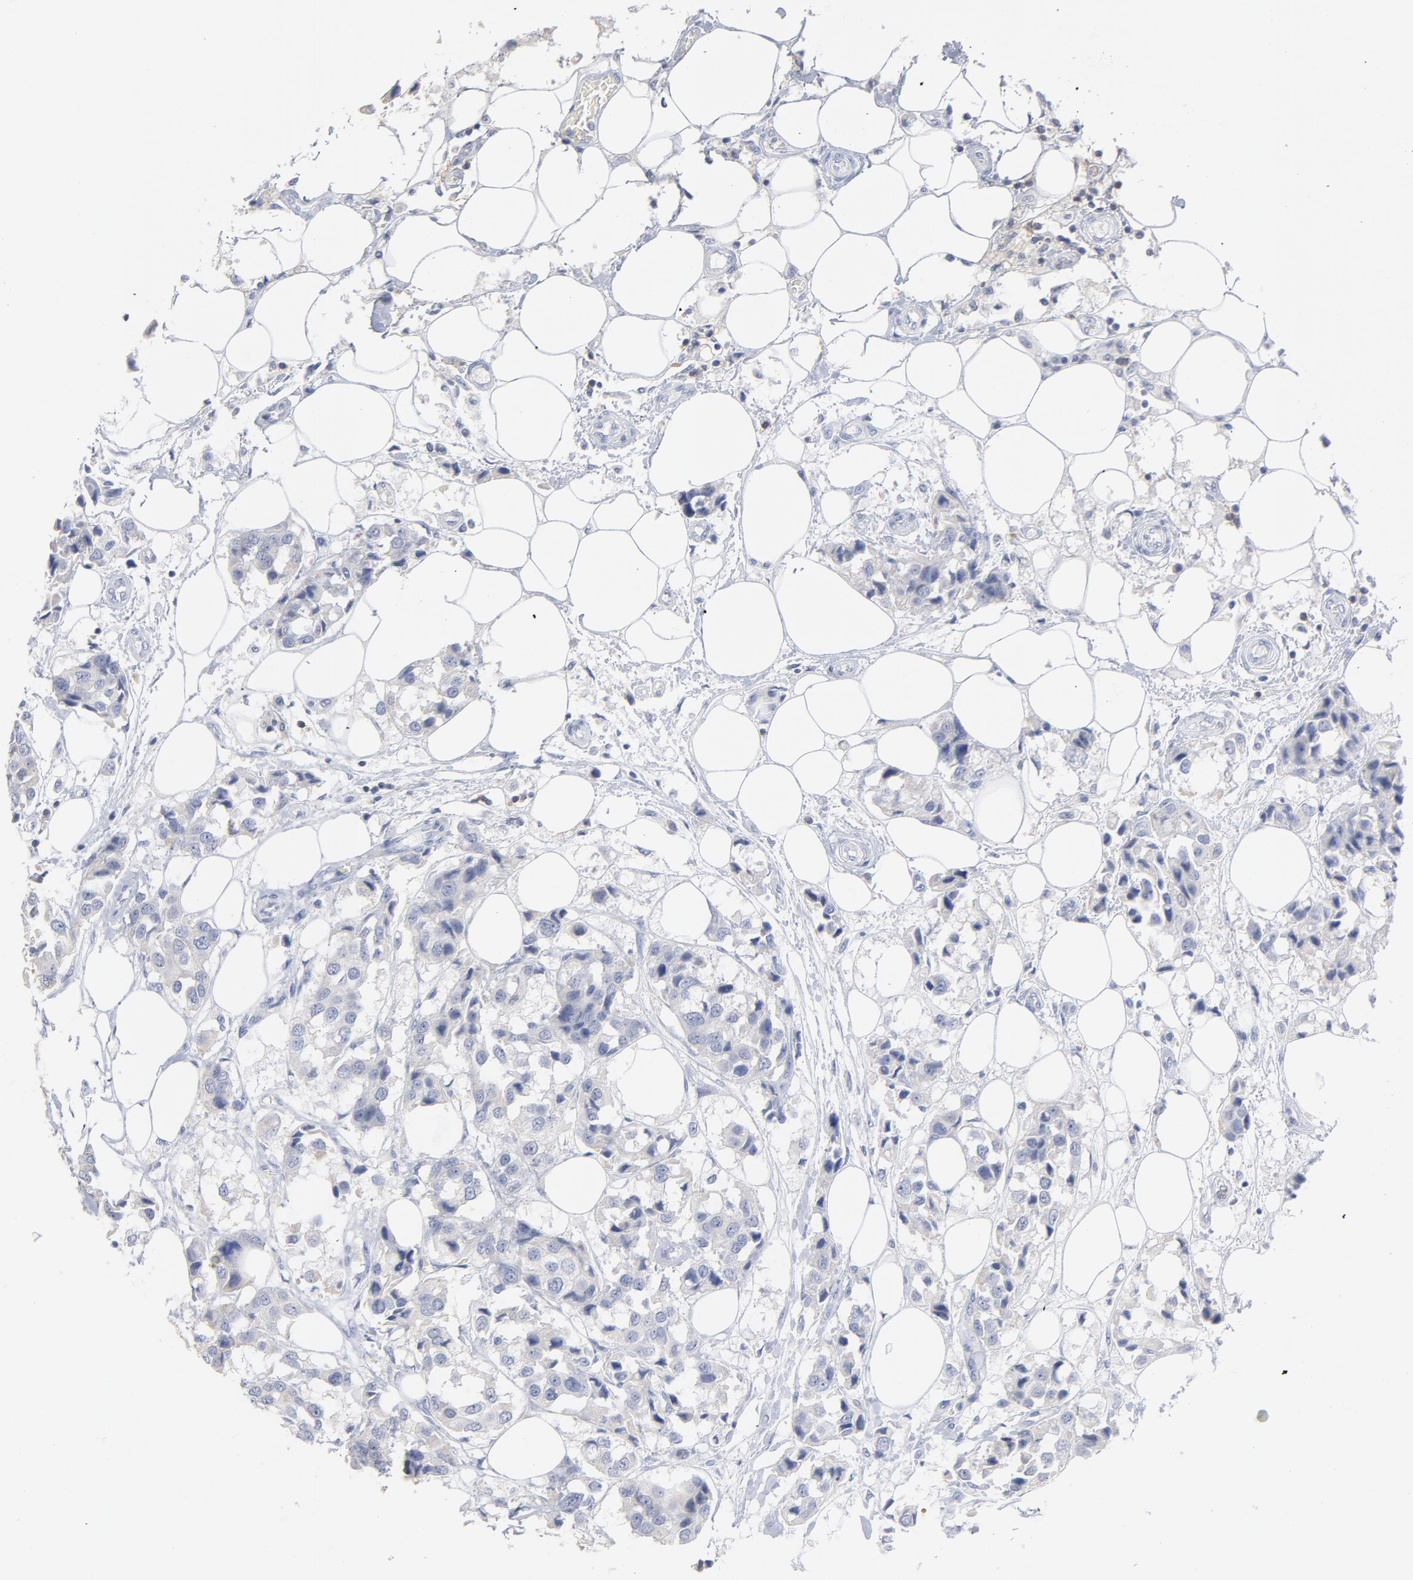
{"staining": {"intensity": "negative", "quantity": "none", "location": "none"}, "tissue": "breast cancer", "cell_type": "Tumor cells", "image_type": "cancer", "snomed": [{"axis": "morphology", "description": "Duct carcinoma"}, {"axis": "topography", "description": "Breast"}], "caption": "Invasive ductal carcinoma (breast) was stained to show a protein in brown. There is no significant expression in tumor cells. (DAB immunohistochemistry (IHC), high magnification).", "gene": "P2RY8", "patient": {"sex": "female", "age": 80}}